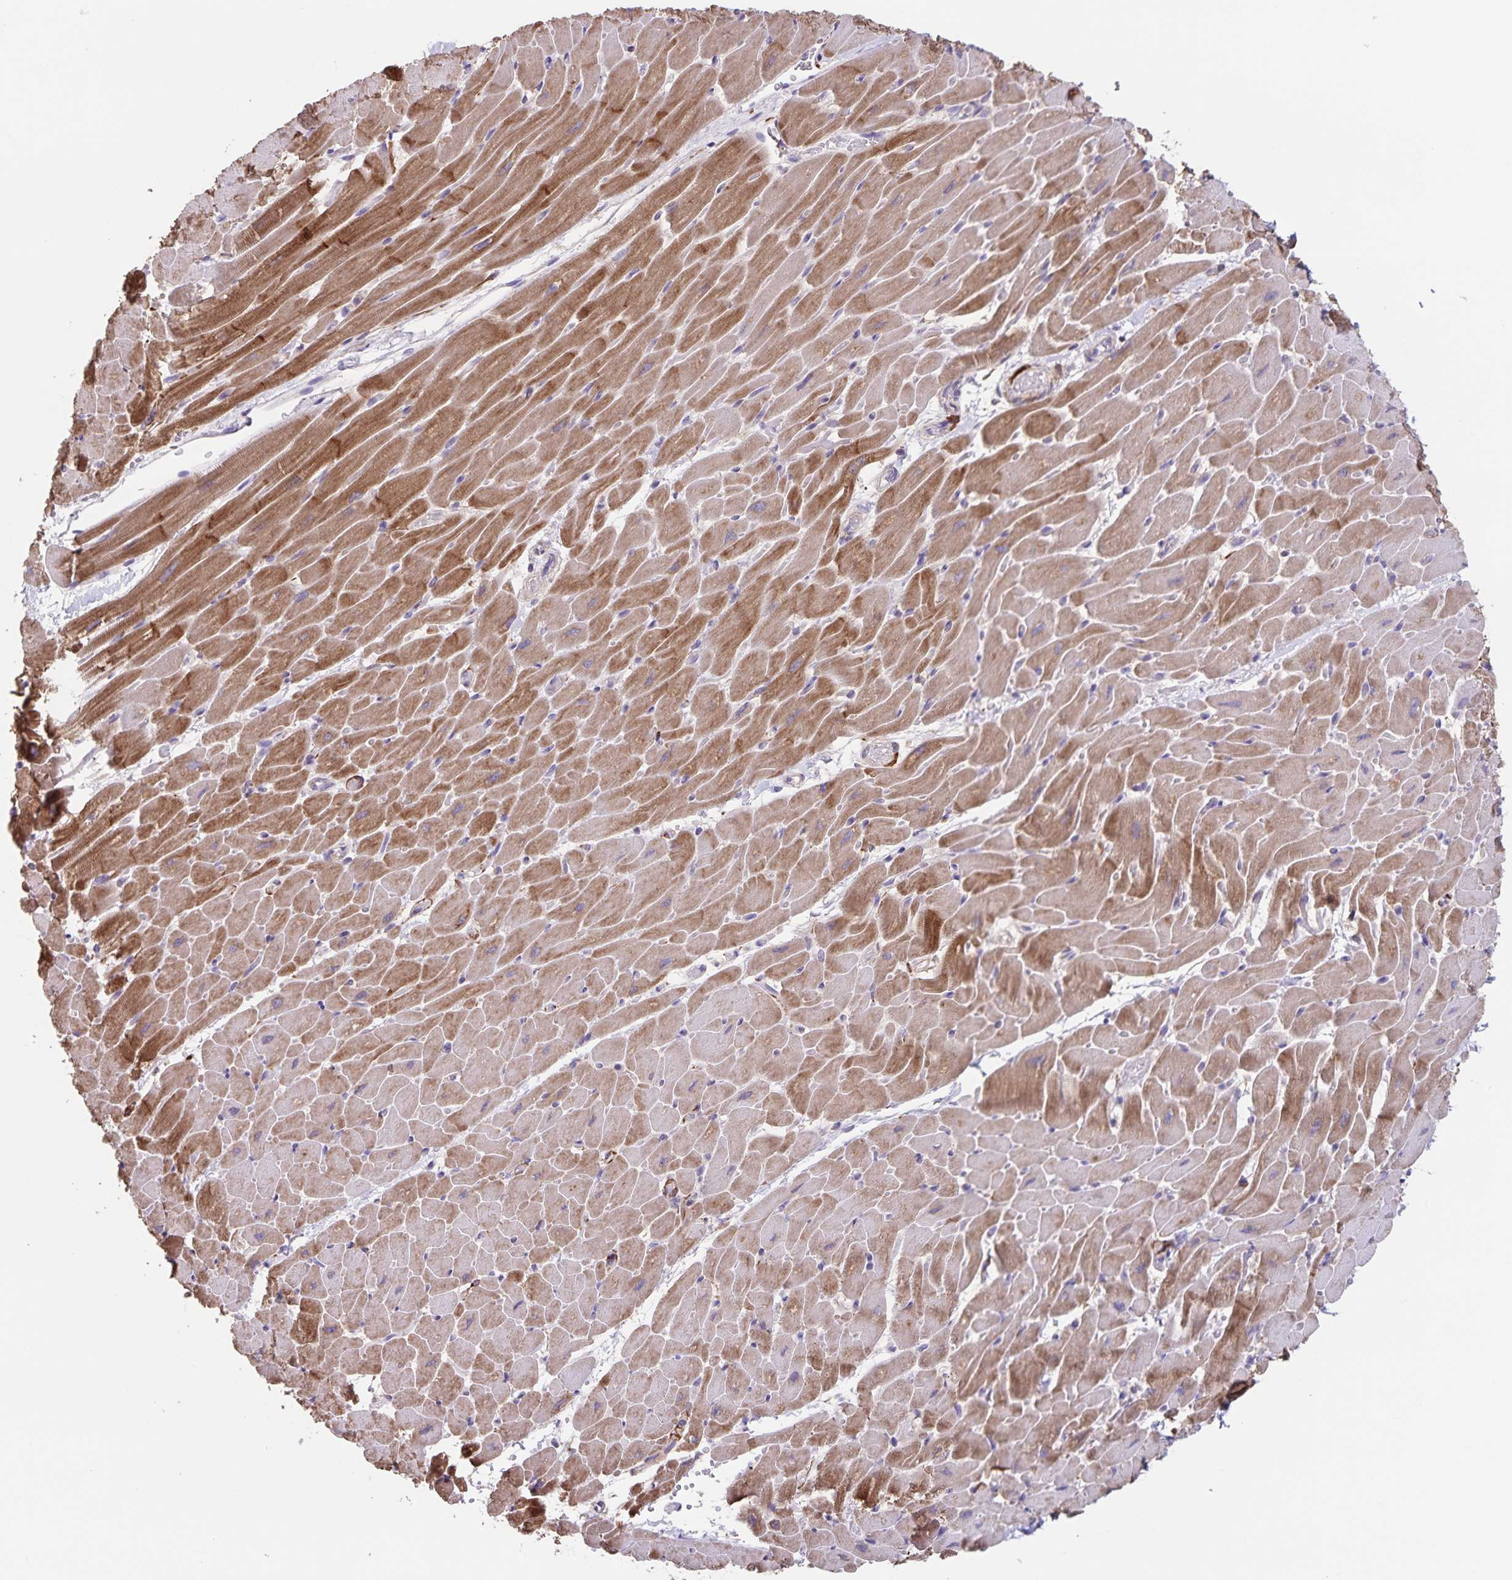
{"staining": {"intensity": "strong", "quantity": ">75%", "location": "cytoplasmic/membranous"}, "tissue": "heart muscle", "cell_type": "Cardiomyocytes", "image_type": "normal", "snomed": [{"axis": "morphology", "description": "Normal tissue, NOS"}, {"axis": "topography", "description": "Heart"}], "caption": "The histopathology image displays a brown stain indicating the presence of a protein in the cytoplasmic/membranous of cardiomyocytes in heart muscle.", "gene": "SYNM", "patient": {"sex": "male", "age": 37}}